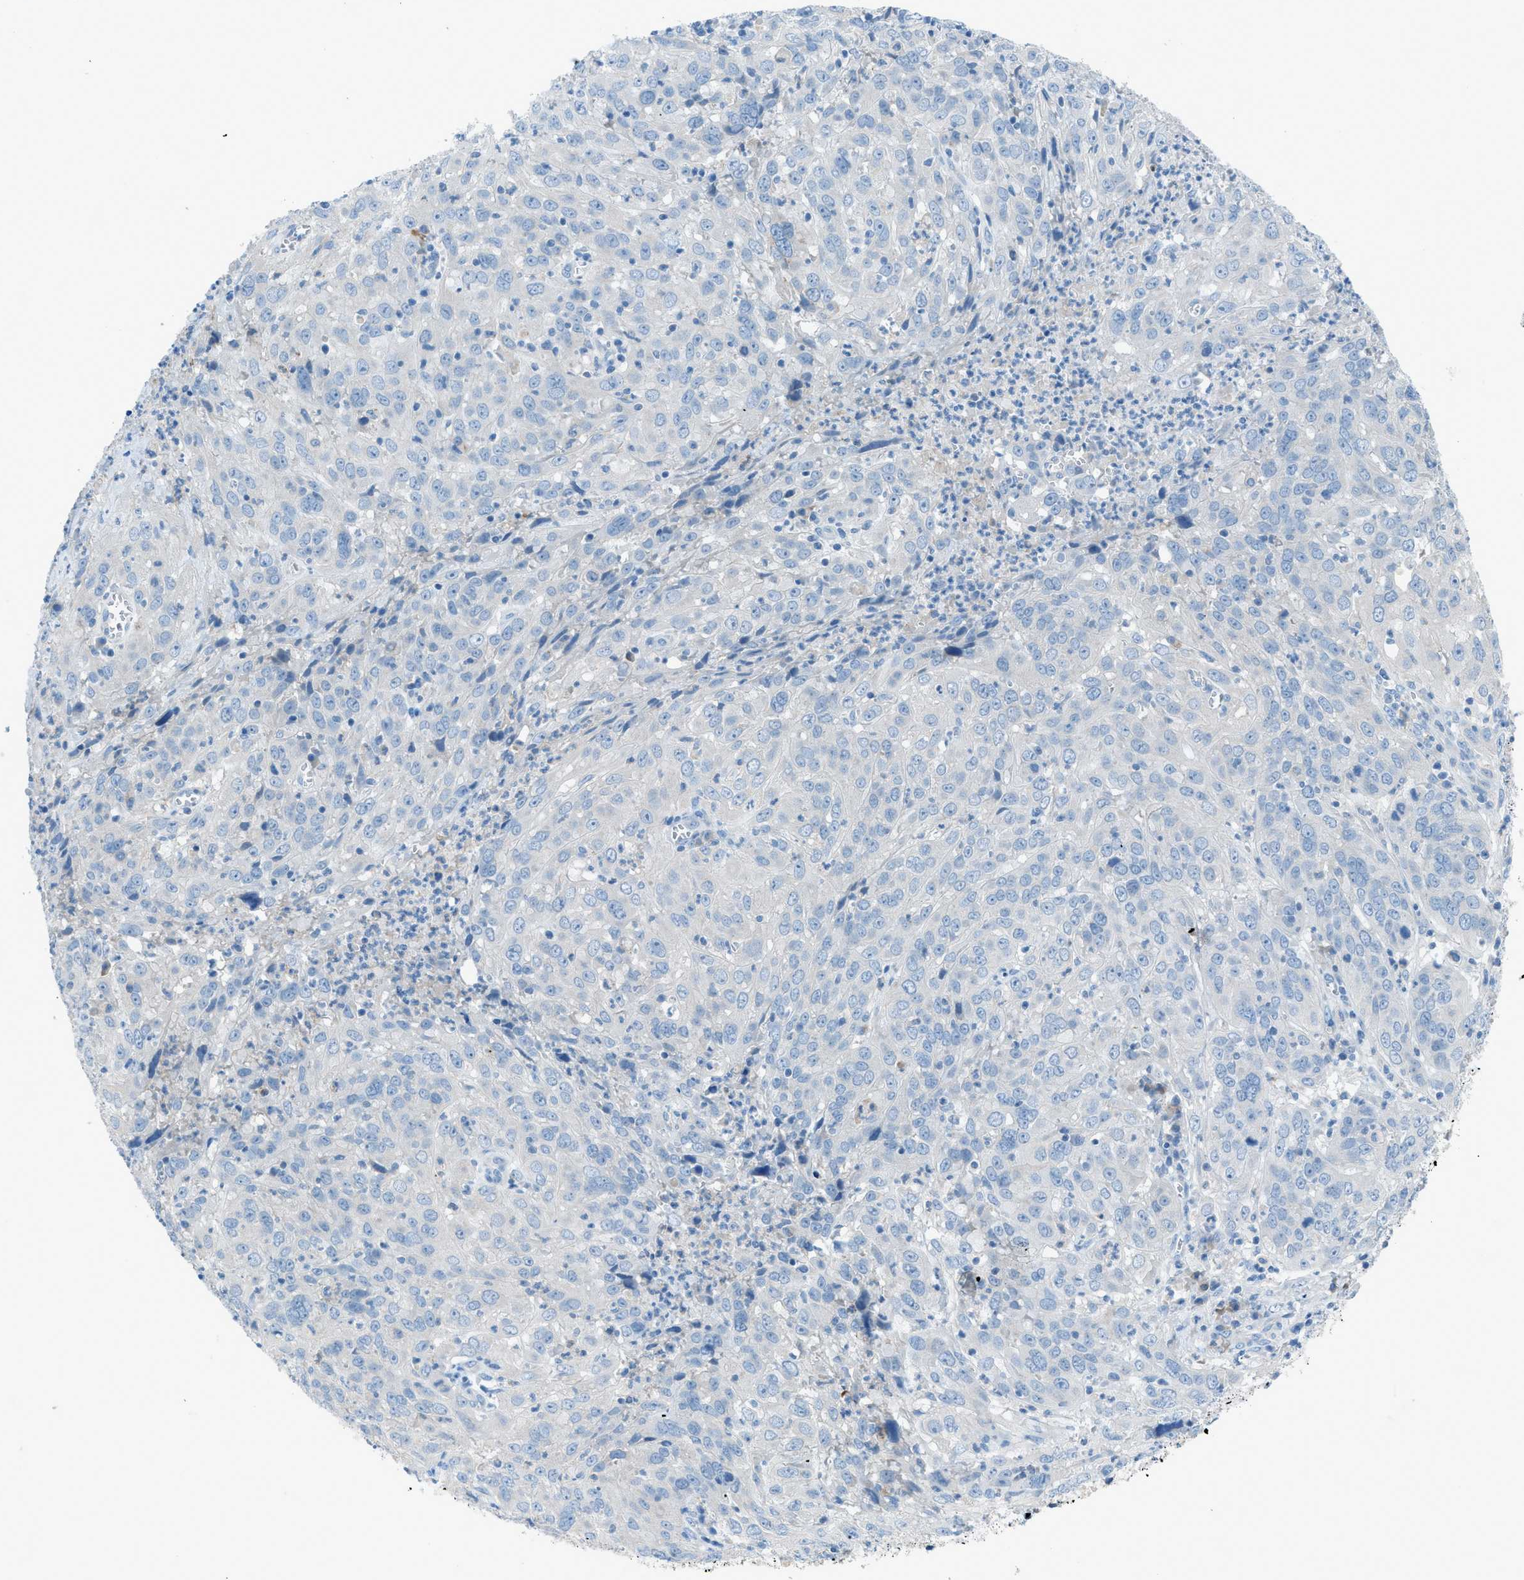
{"staining": {"intensity": "negative", "quantity": "none", "location": "none"}, "tissue": "cervical cancer", "cell_type": "Tumor cells", "image_type": "cancer", "snomed": [{"axis": "morphology", "description": "Squamous cell carcinoma, NOS"}, {"axis": "topography", "description": "Cervix"}], "caption": "There is no significant expression in tumor cells of squamous cell carcinoma (cervical).", "gene": "C5AR2", "patient": {"sex": "female", "age": 32}}